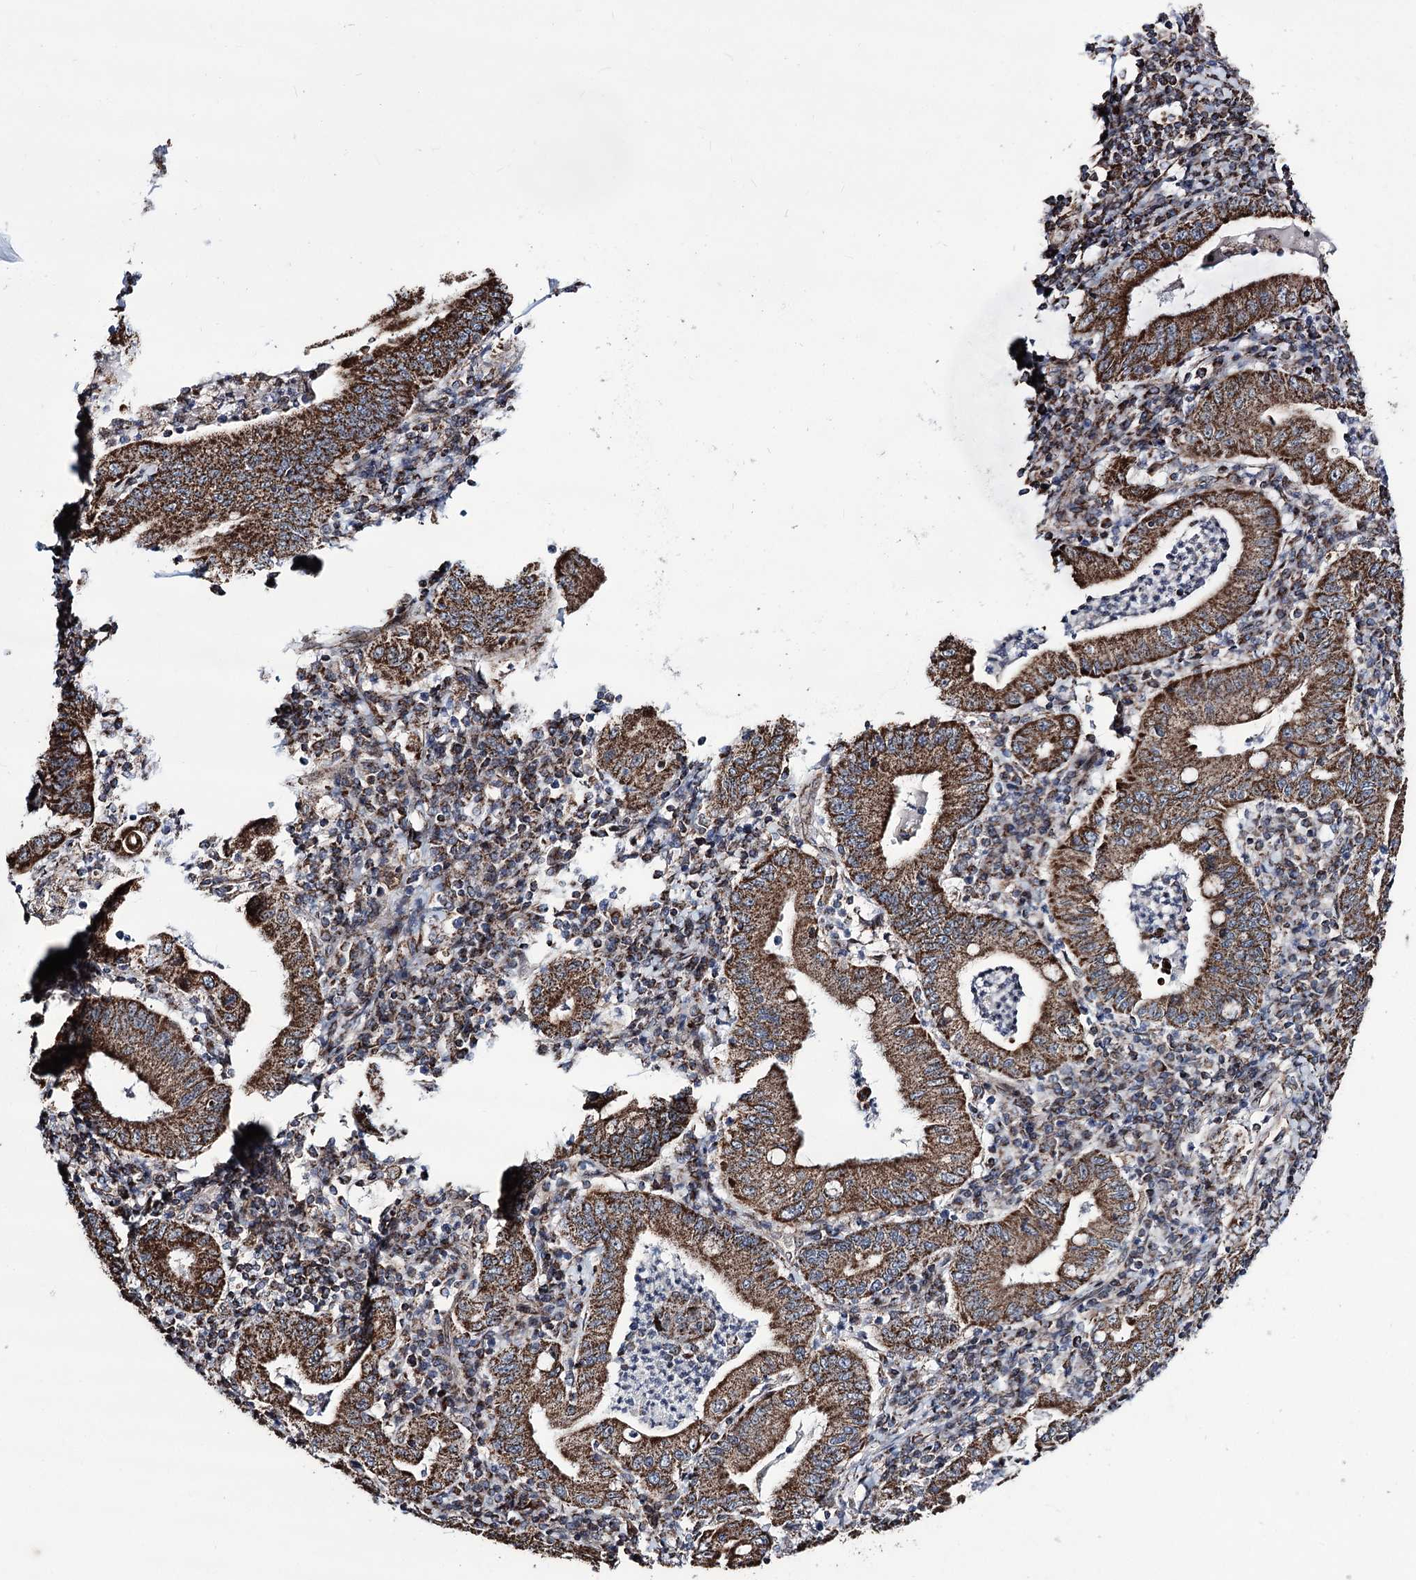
{"staining": {"intensity": "moderate", "quantity": ">75%", "location": "cytoplasmic/membranous"}, "tissue": "stomach cancer", "cell_type": "Tumor cells", "image_type": "cancer", "snomed": [{"axis": "morphology", "description": "Normal tissue, NOS"}, {"axis": "morphology", "description": "Adenocarcinoma, NOS"}, {"axis": "topography", "description": "Esophagus"}, {"axis": "topography", "description": "Stomach, upper"}, {"axis": "topography", "description": "Peripheral nerve tissue"}], "caption": "A medium amount of moderate cytoplasmic/membranous staining is appreciated in about >75% of tumor cells in stomach adenocarcinoma tissue.", "gene": "CREB3L4", "patient": {"sex": "male", "age": 62}}